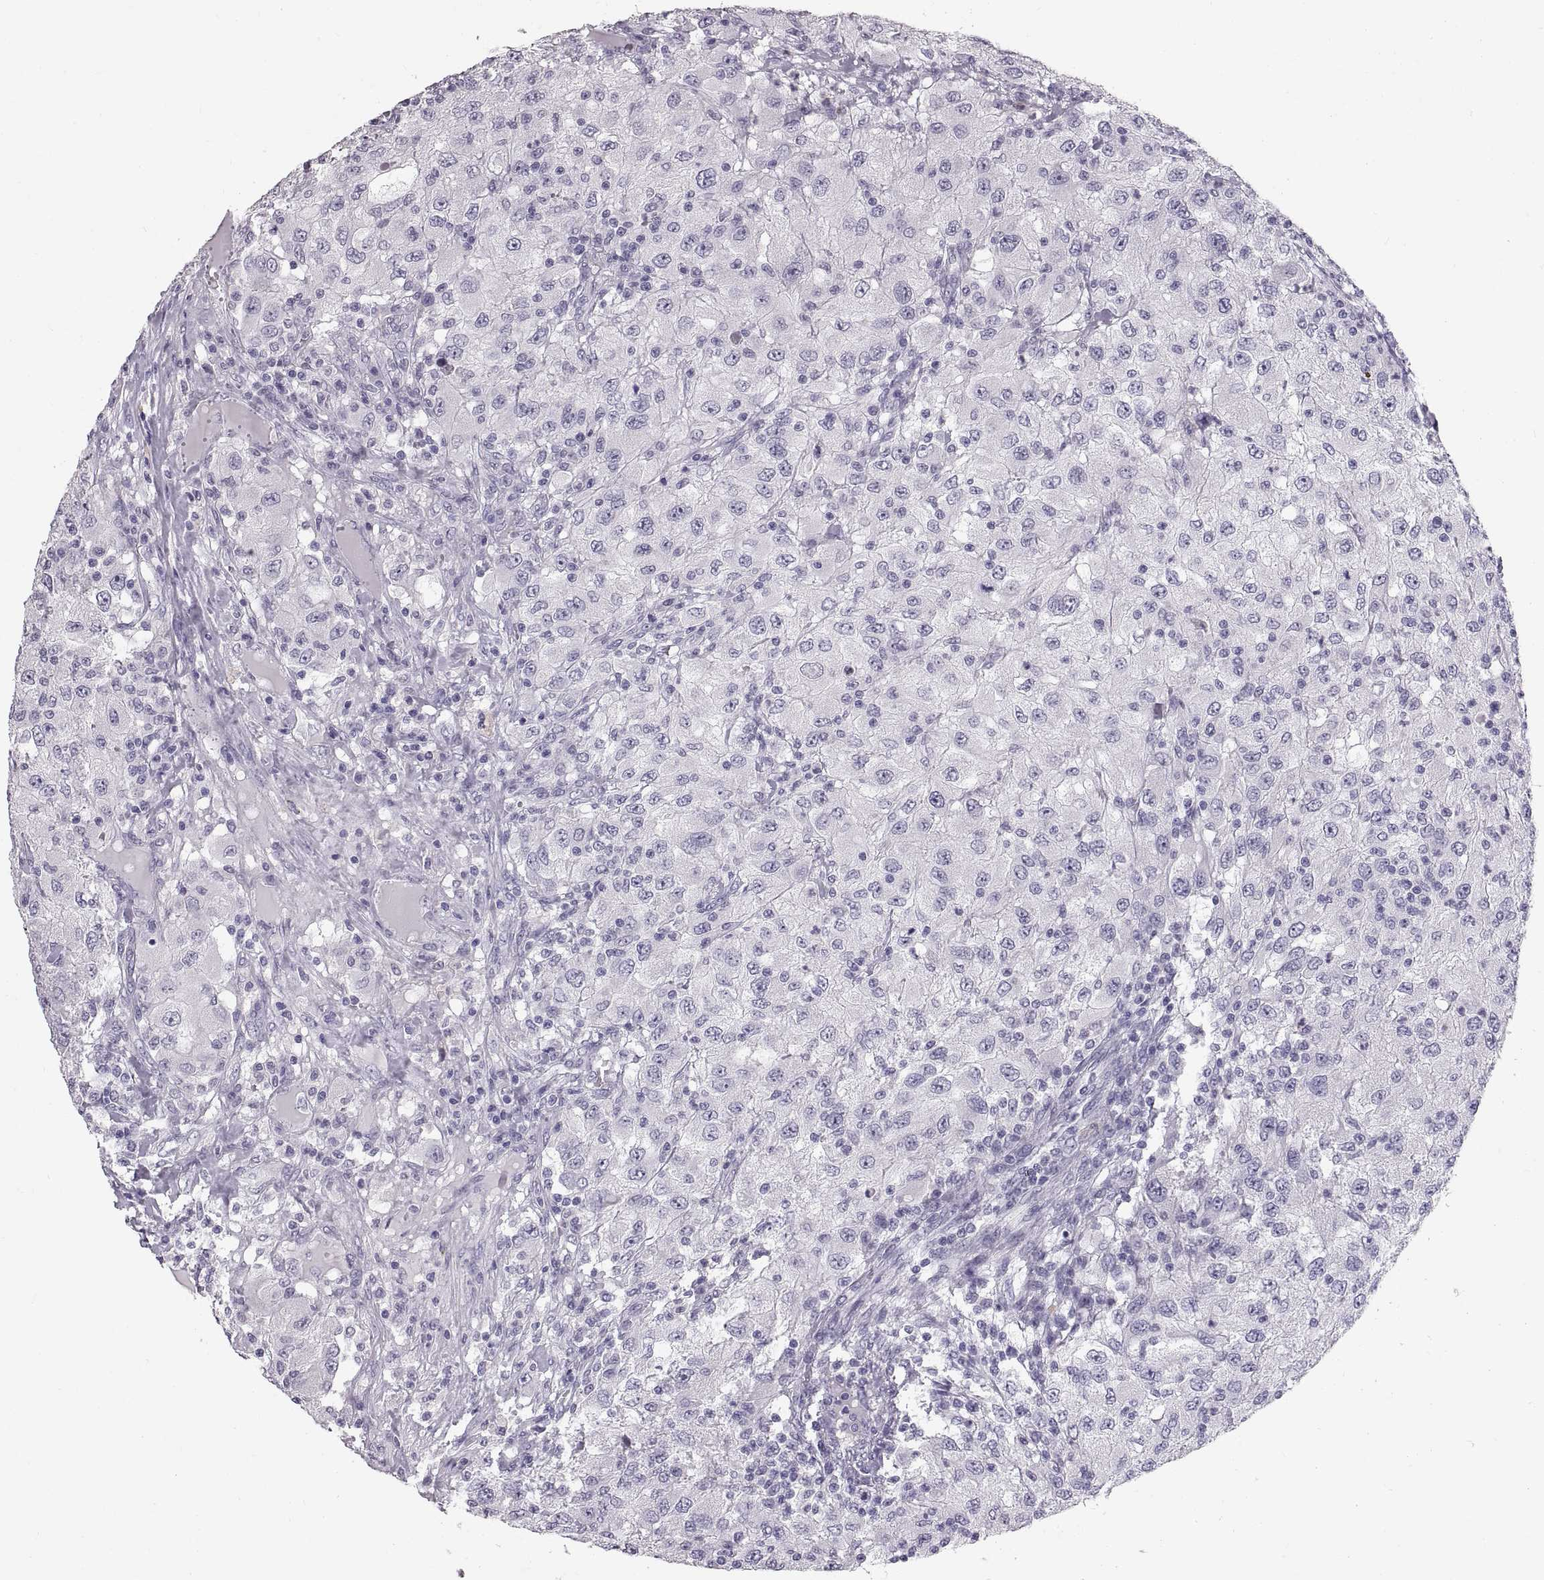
{"staining": {"intensity": "negative", "quantity": "none", "location": "none"}, "tissue": "renal cancer", "cell_type": "Tumor cells", "image_type": "cancer", "snomed": [{"axis": "morphology", "description": "Adenocarcinoma, NOS"}, {"axis": "topography", "description": "Kidney"}], "caption": "A micrograph of human renal cancer (adenocarcinoma) is negative for staining in tumor cells. (DAB immunohistochemistry with hematoxylin counter stain).", "gene": "SPACDR", "patient": {"sex": "female", "age": 67}}